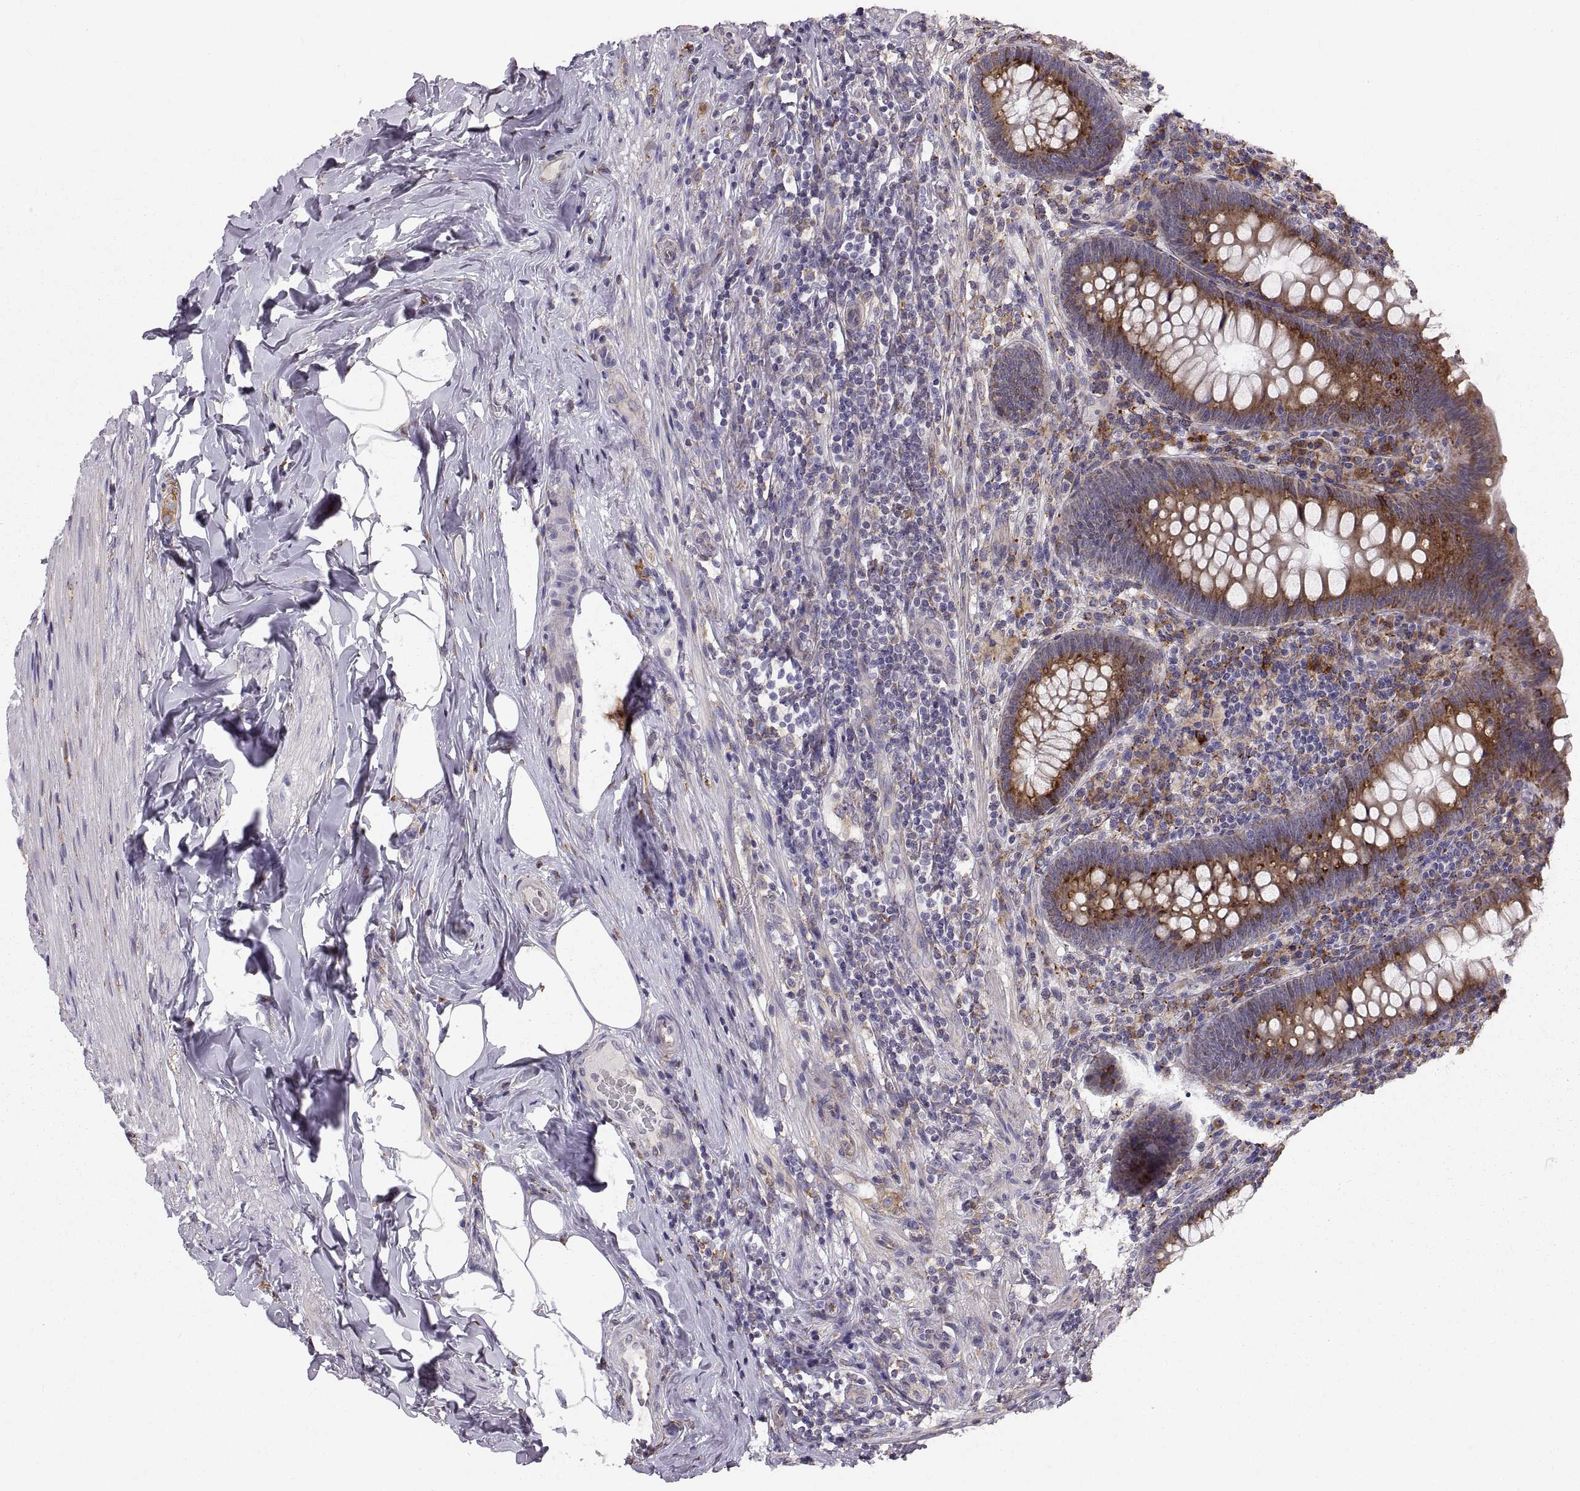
{"staining": {"intensity": "strong", "quantity": ">75%", "location": "cytoplasmic/membranous"}, "tissue": "appendix", "cell_type": "Glandular cells", "image_type": "normal", "snomed": [{"axis": "morphology", "description": "Normal tissue, NOS"}, {"axis": "topography", "description": "Appendix"}], "caption": "DAB immunohistochemical staining of unremarkable human appendix exhibits strong cytoplasmic/membranous protein expression in approximately >75% of glandular cells.", "gene": "PLEKHB2", "patient": {"sex": "male", "age": 47}}